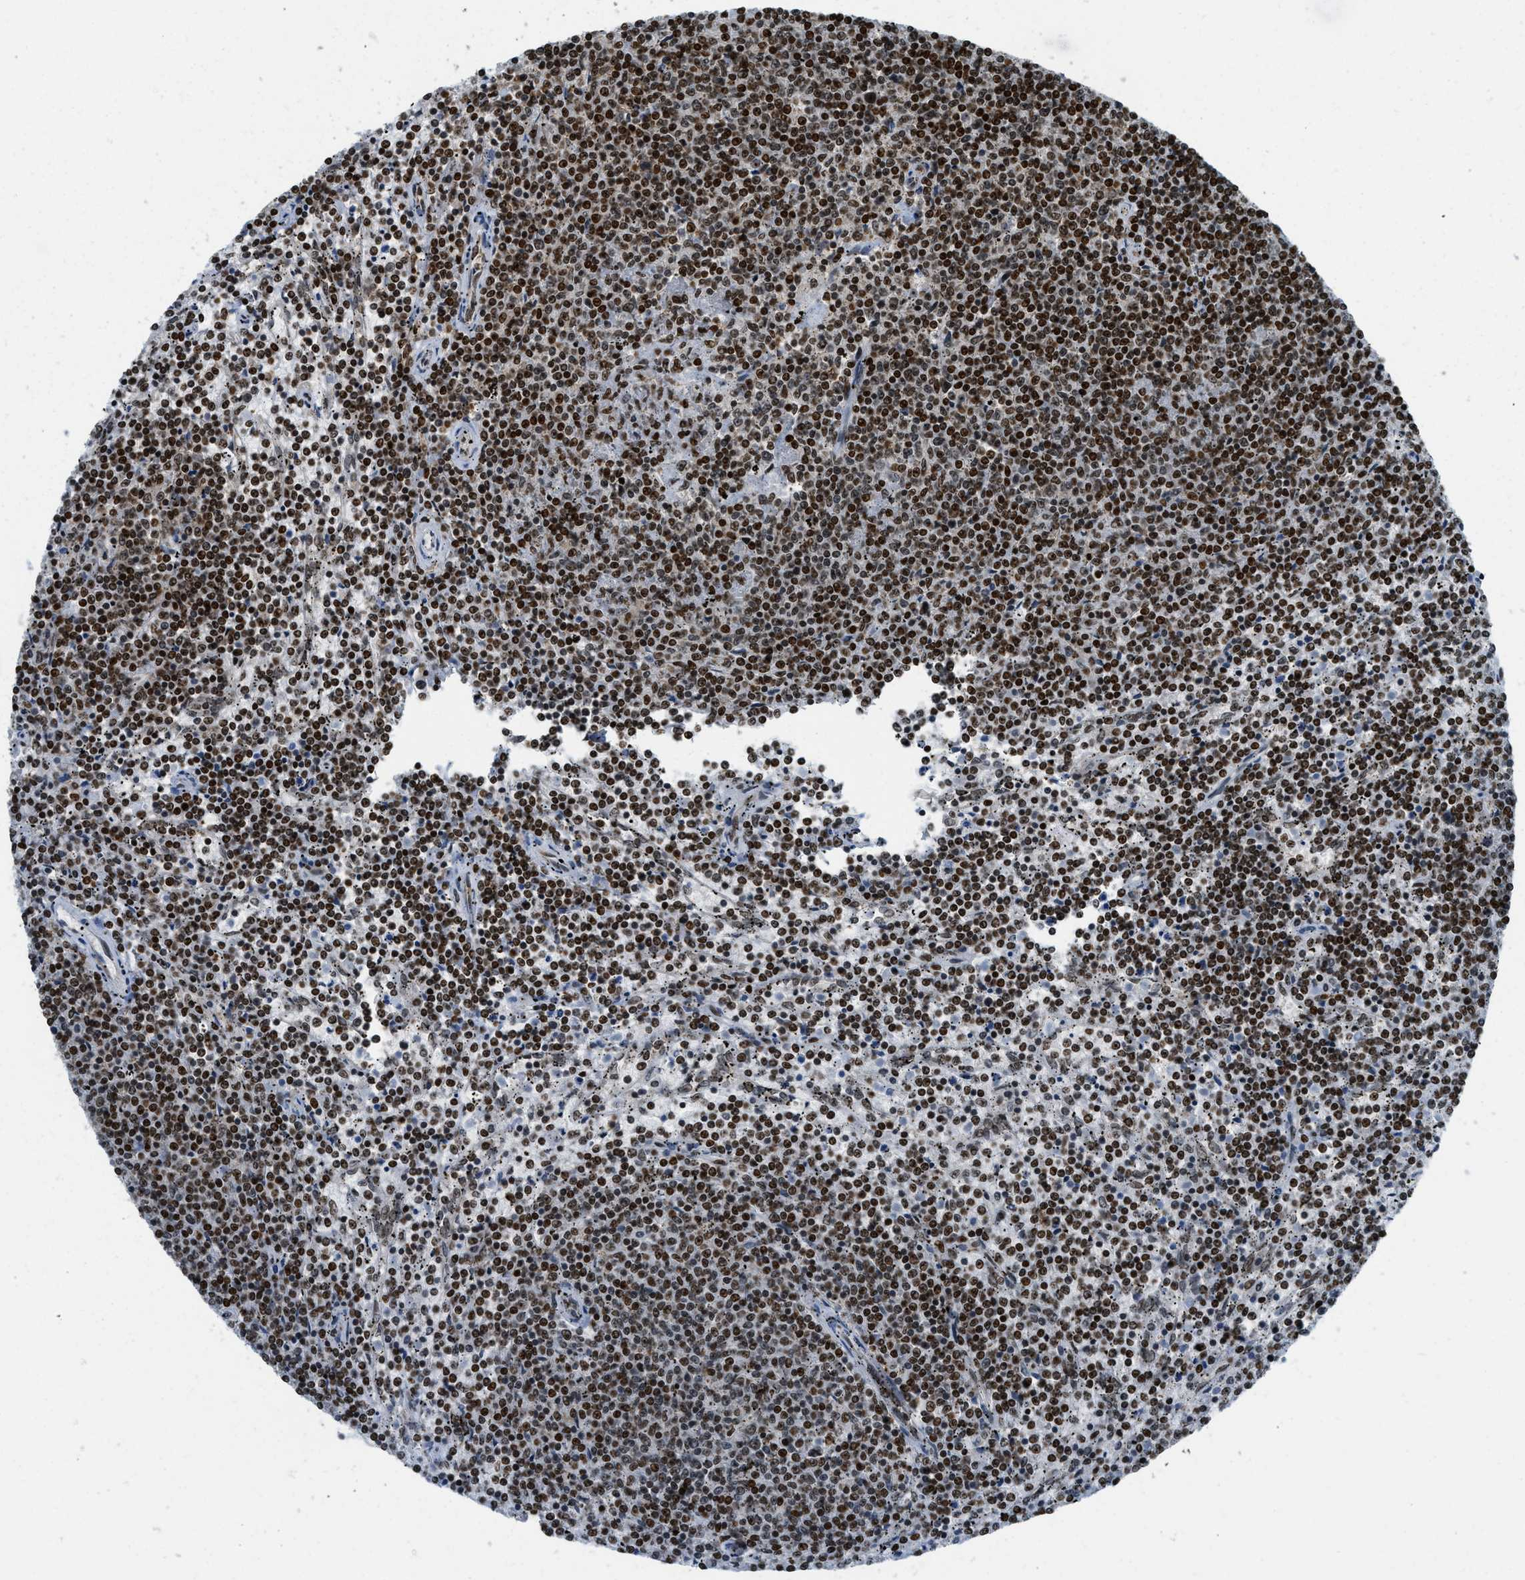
{"staining": {"intensity": "strong", "quantity": ">75%", "location": "nuclear"}, "tissue": "lymphoma", "cell_type": "Tumor cells", "image_type": "cancer", "snomed": [{"axis": "morphology", "description": "Malignant lymphoma, non-Hodgkin's type, Low grade"}, {"axis": "topography", "description": "Spleen"}], "caption": "Tumor cells reveal high levels of strong nuclear staining in approximately >75% of cells in lymphoma.", "gene": "URB1", "patient": {"sex": "female", "age": 50}}